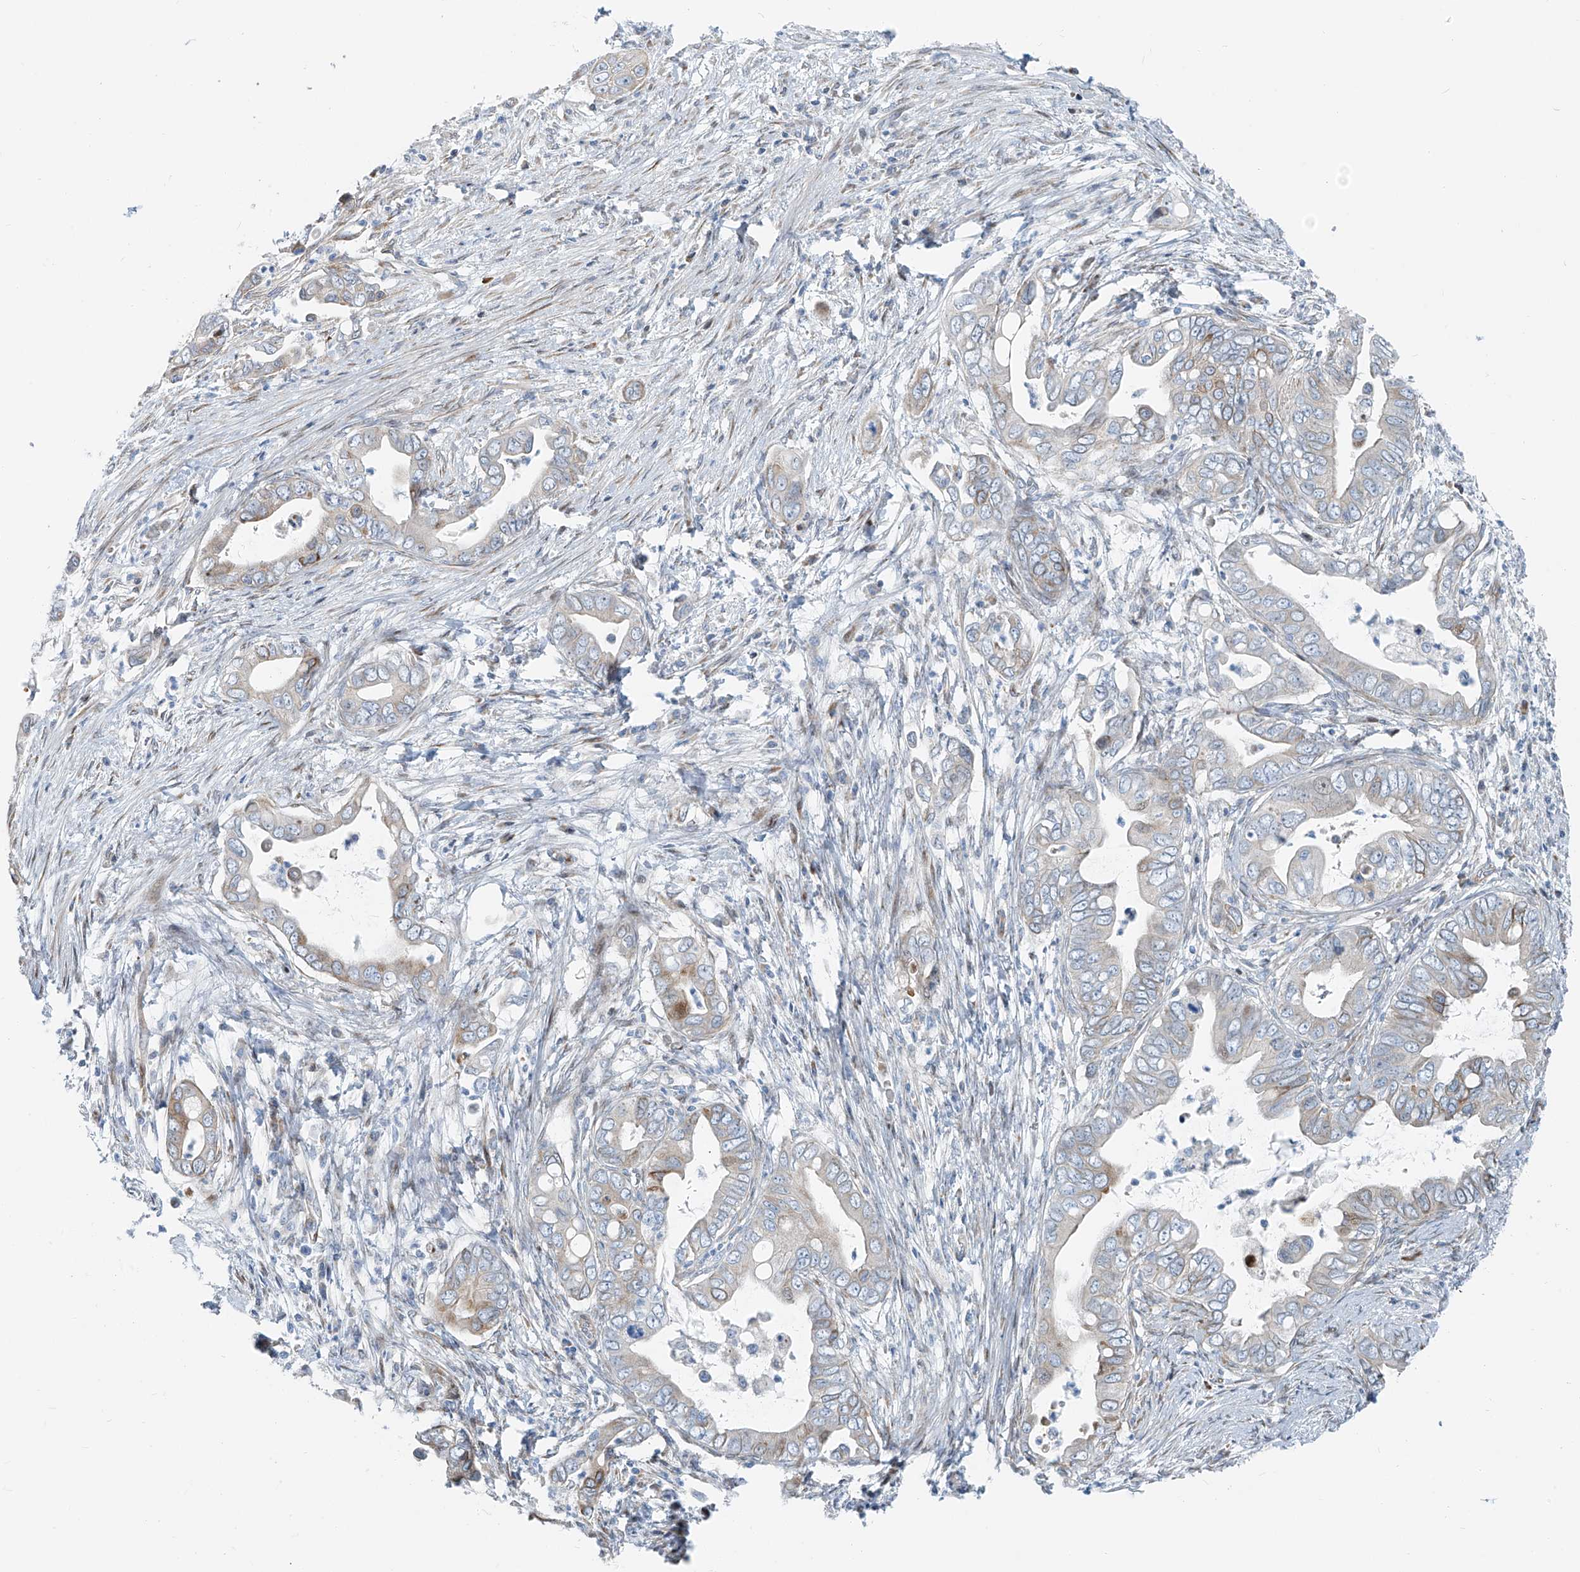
{"staining": {"intensity": "moderate", "quantity": "<25%", "location": "cytoplasmic/membranous"}, "tissue": "pancreatic cancer", "cell_type": "Tumor cells", "image_type": "cancer", "snomed": [{"axis": "morphology", "description": "Adenocarcinoma, NOS"}, {"axis": "topography", "description": "Pancreas"}], "caption": "The immunohistochemical stain shows moderate cytoplasmic/membranous positivity in tumor cells of pancreatic cancer (adenocarcinoma) tissue. The staining was performed using DAB to visualize the protein expression in brown, while the nuclei were stained in blue with hematoxylin (Magnification: 20x).", "gene": "HIC2", "patient": {"sex": "male", "age": 75}}